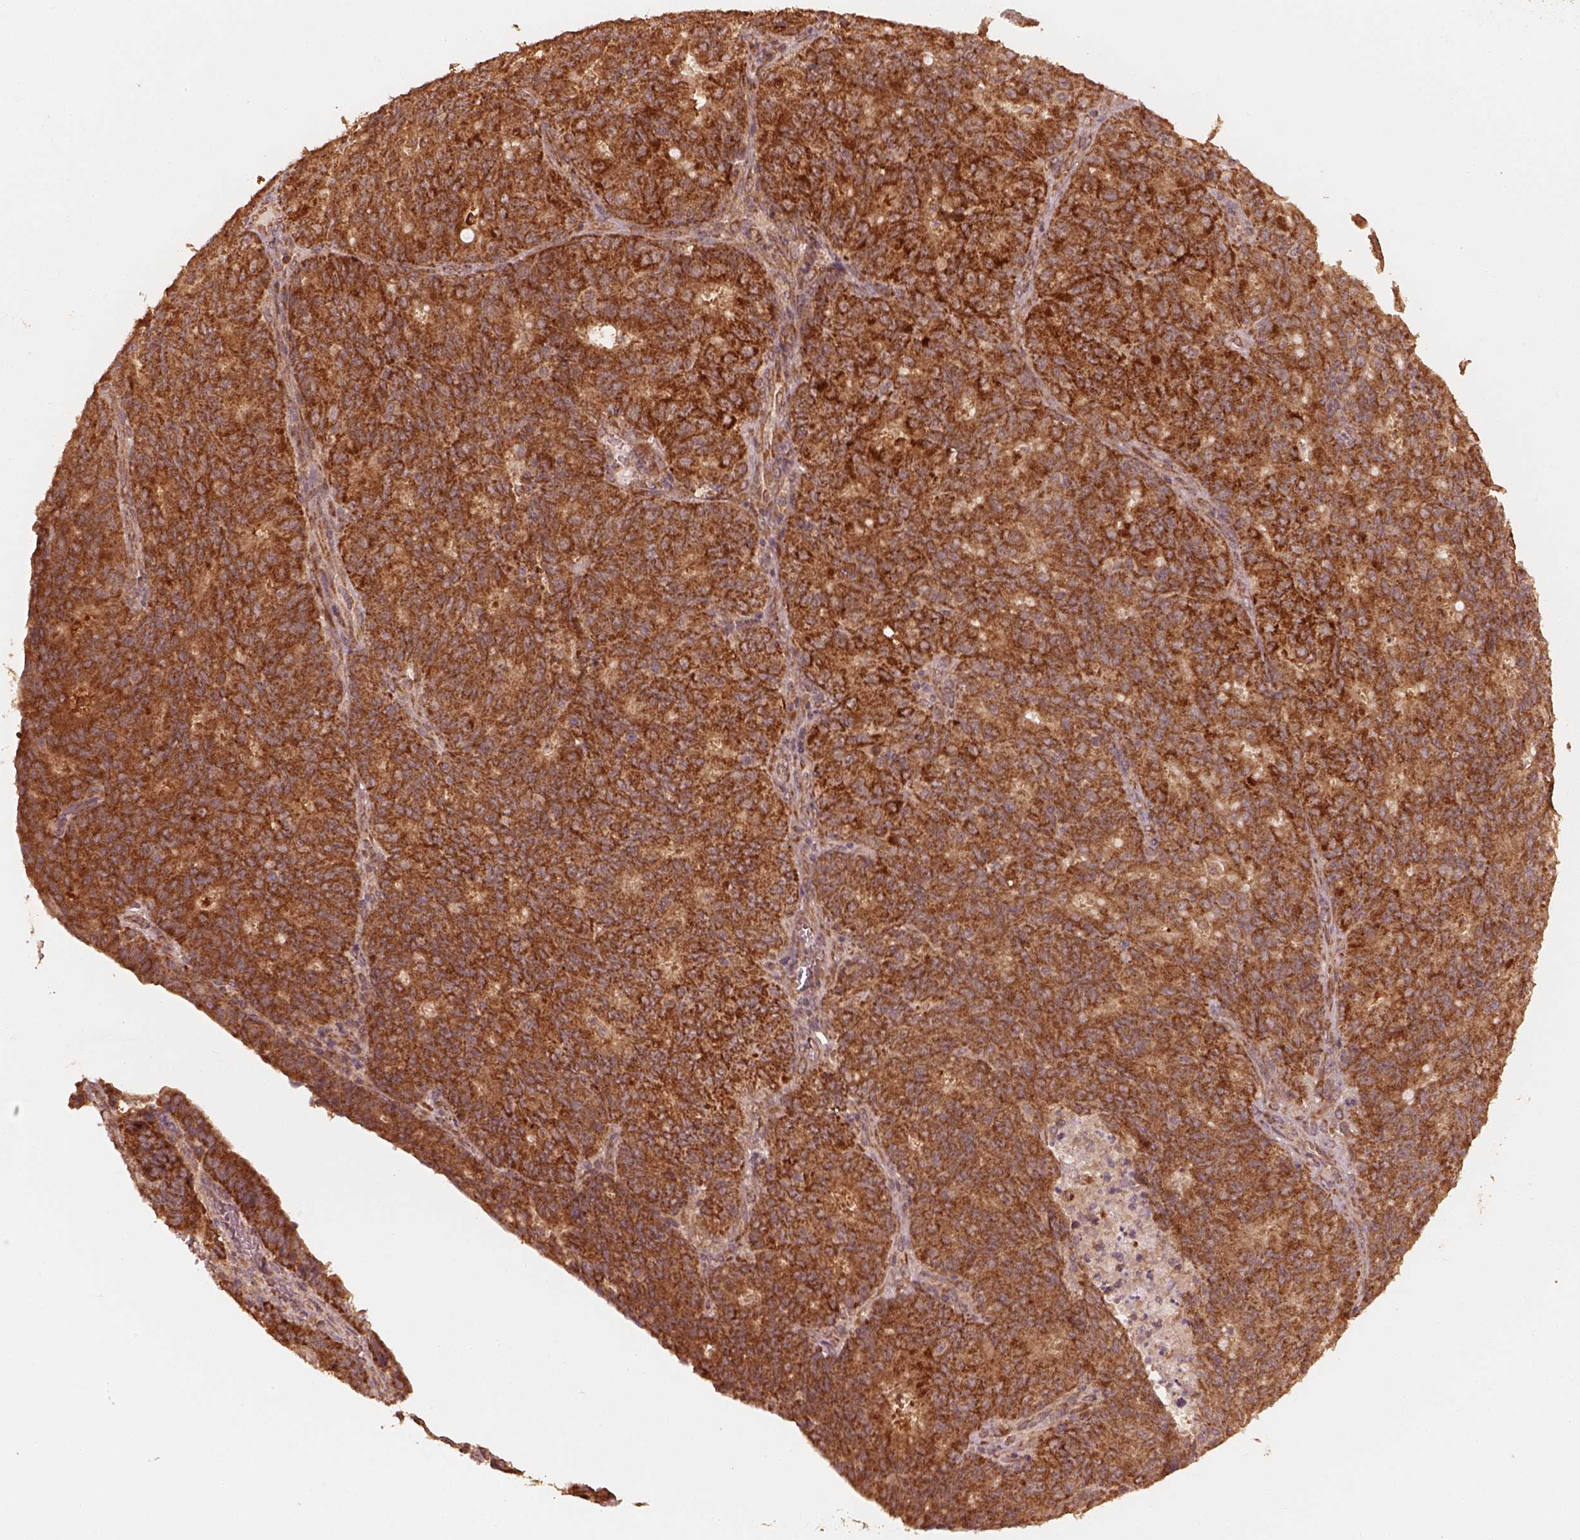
{"staining": {"intensity": "strong", "quantity": ">75%", "location": "cytoplasmic/membranous"}, "tissue": "ovarian cancer", "cell_type": "Tumor cells", "image_type": "cancer", "snomed": [{"axis": "morphology", "description": "Carcinoma, endometroid"}, {"axis": "topography", "description": "Ovary"}], "caption": "IHC of ovarian endometroid carcinoma shows high levels of strong cytoplasmic/membranous positivity in approximately >75% of tumor cells.", "gene": "DNAJC25", "patient": {"sex": "female", "age": 42}}